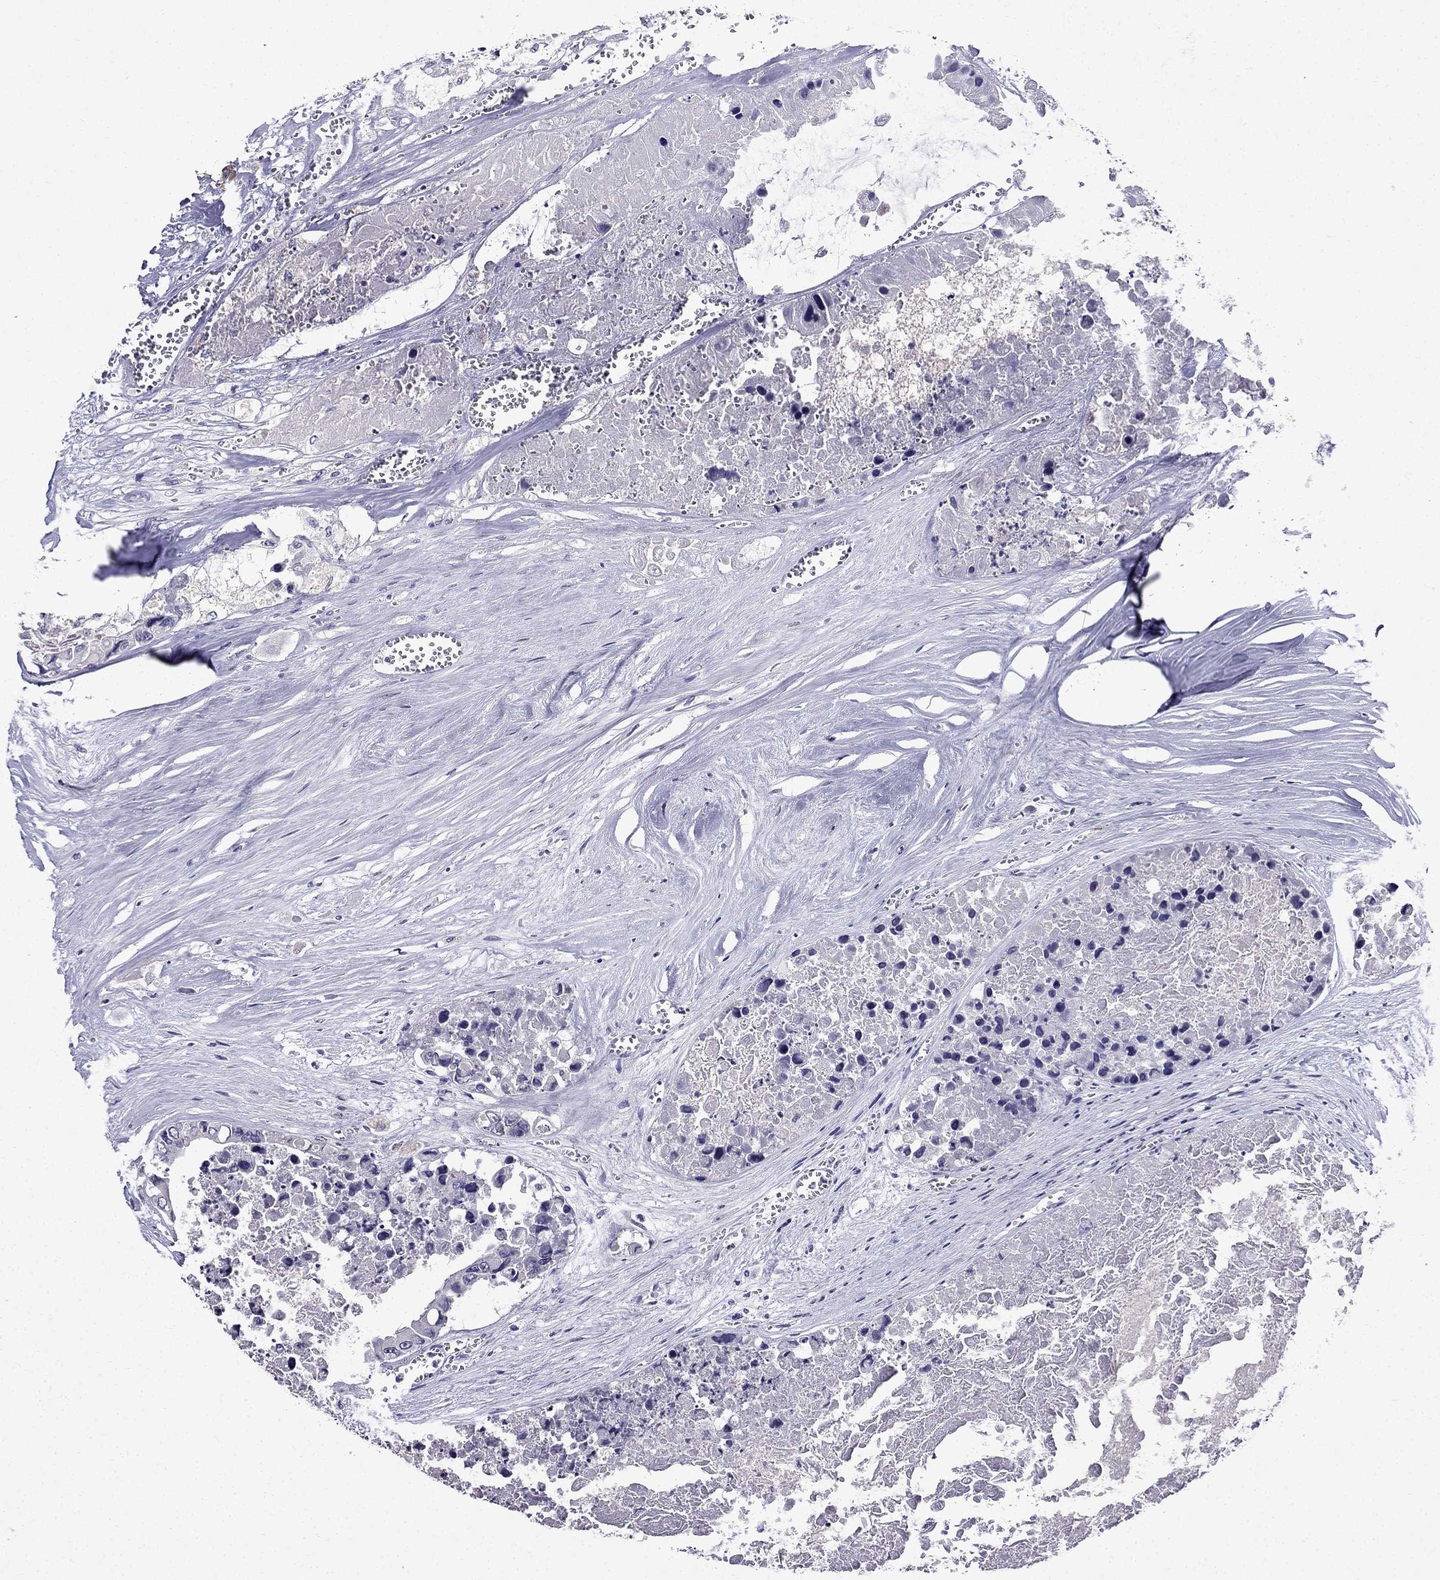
{"staining": {"intensity": "negative", "quantity": "none", "location": "none"}, "tissue": "colorectal cancer", "cell_type": "Tumor cells", "image_type": "cancer", "snomed": [{"axis": "morphology", "description": "Adenocarcinoma, NOS"}, {"axis": "topography", "description": "Colon"}], "caption": "Immunohistochemical staining of colorectal adenocarcinoma displays no significant expression in tumor cells.", "gene": "DNAH17", "patient": {"sex": "female", "age": 48}}